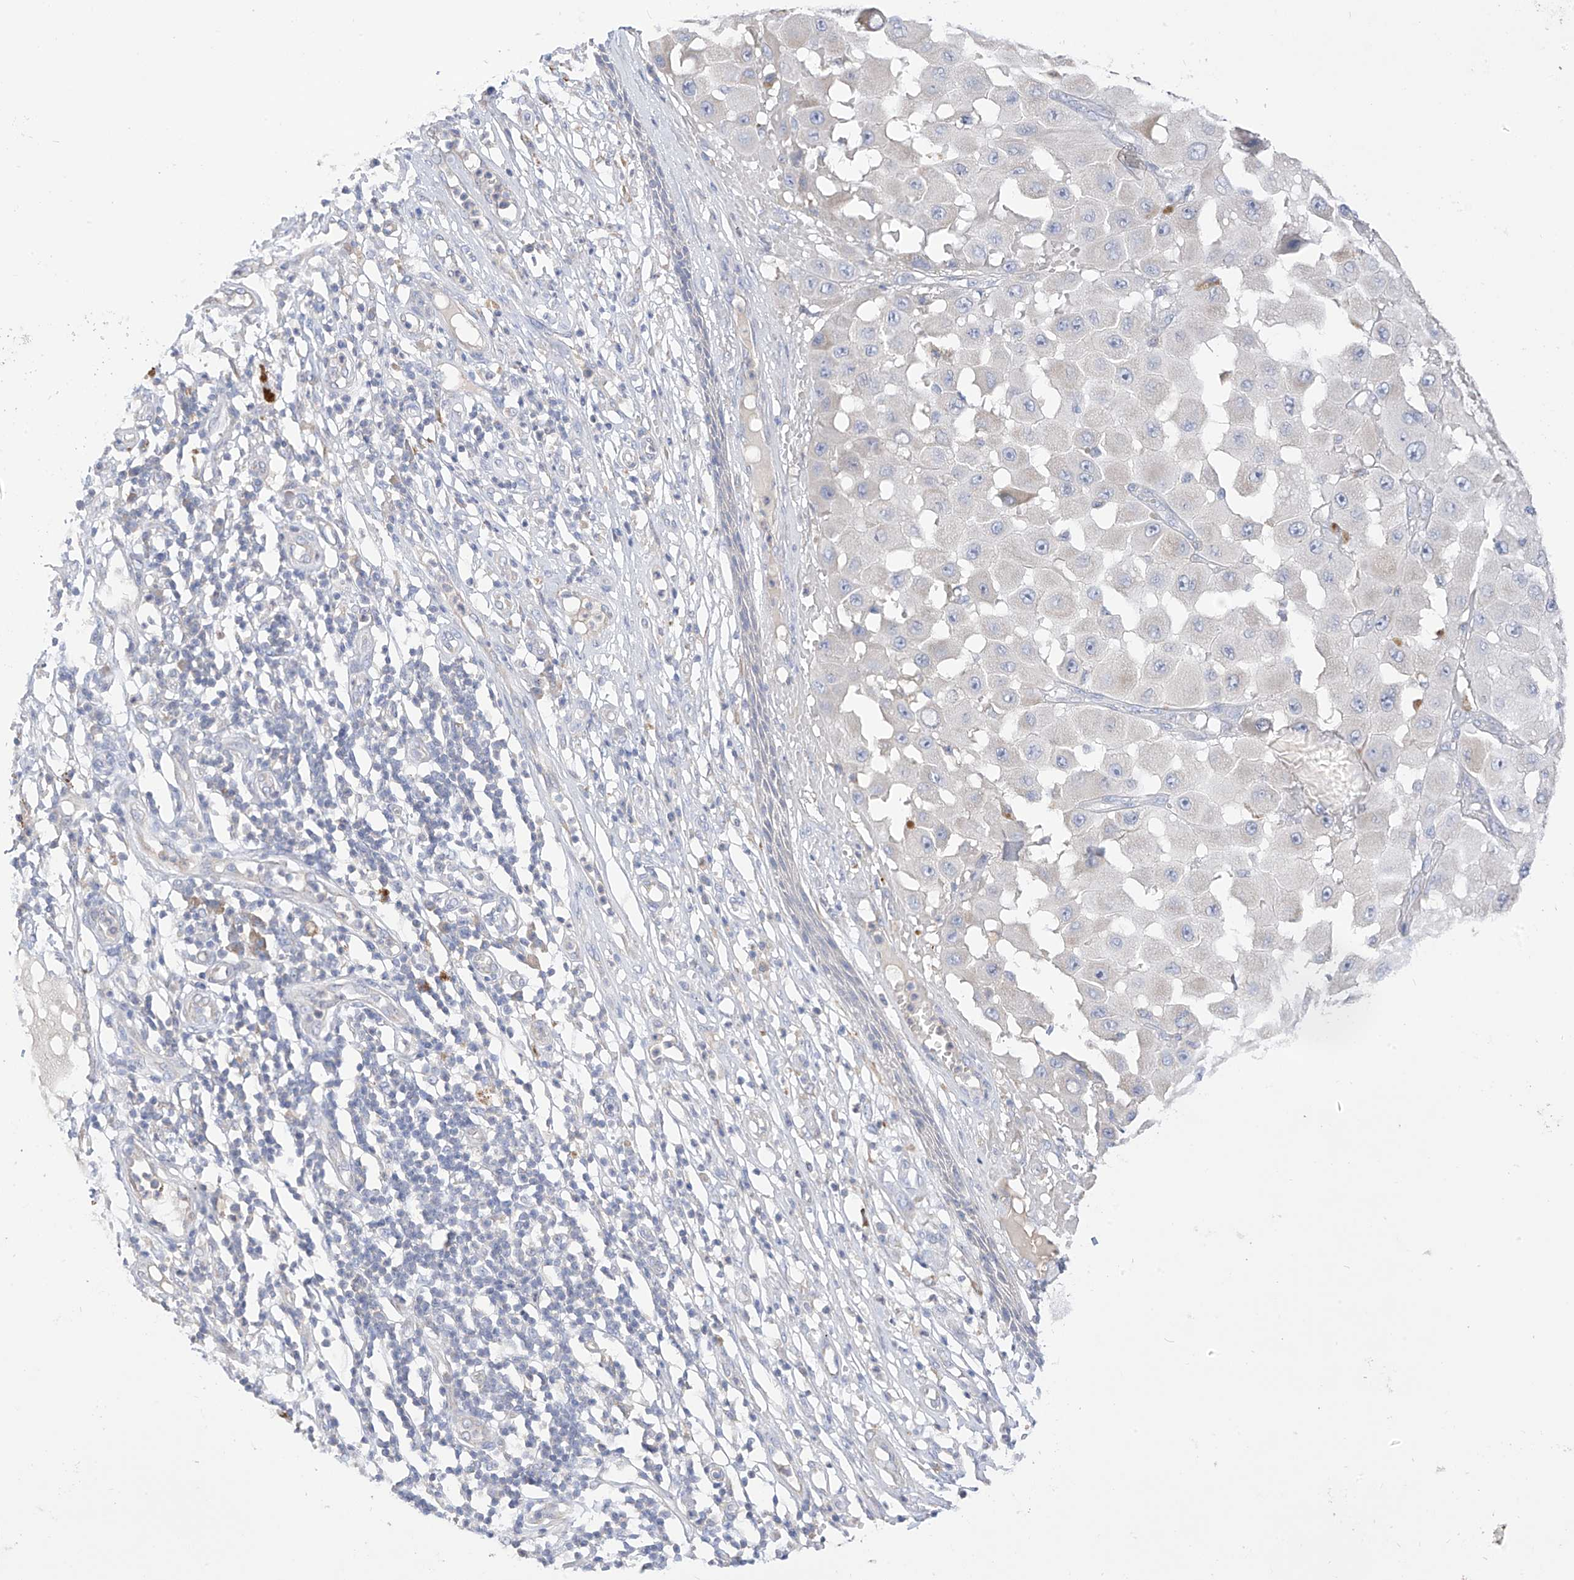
{"staining": {"intensity": "negative", "quantity": "none", "location": "none"}, "tissue": "melanoma", "cell_type": "Tumor cells", "image_type": "cancer", "snomed": [{"axis": "morphology", "description": "Malignant melanoma, NOS"}, {"axis": "topography", "description": "Skin"}], "caption": "High magnification brightfield microscopy of malignant melanoma stained with DAB (brown) and counterstained with hematoxylin (blue): tumor cells show no significant expression. (DAB (3,3'-diaminobenzidine) IHC, high magnification).", "gene": "RASA2", "patient": {"sex": "female", "age": 81}}